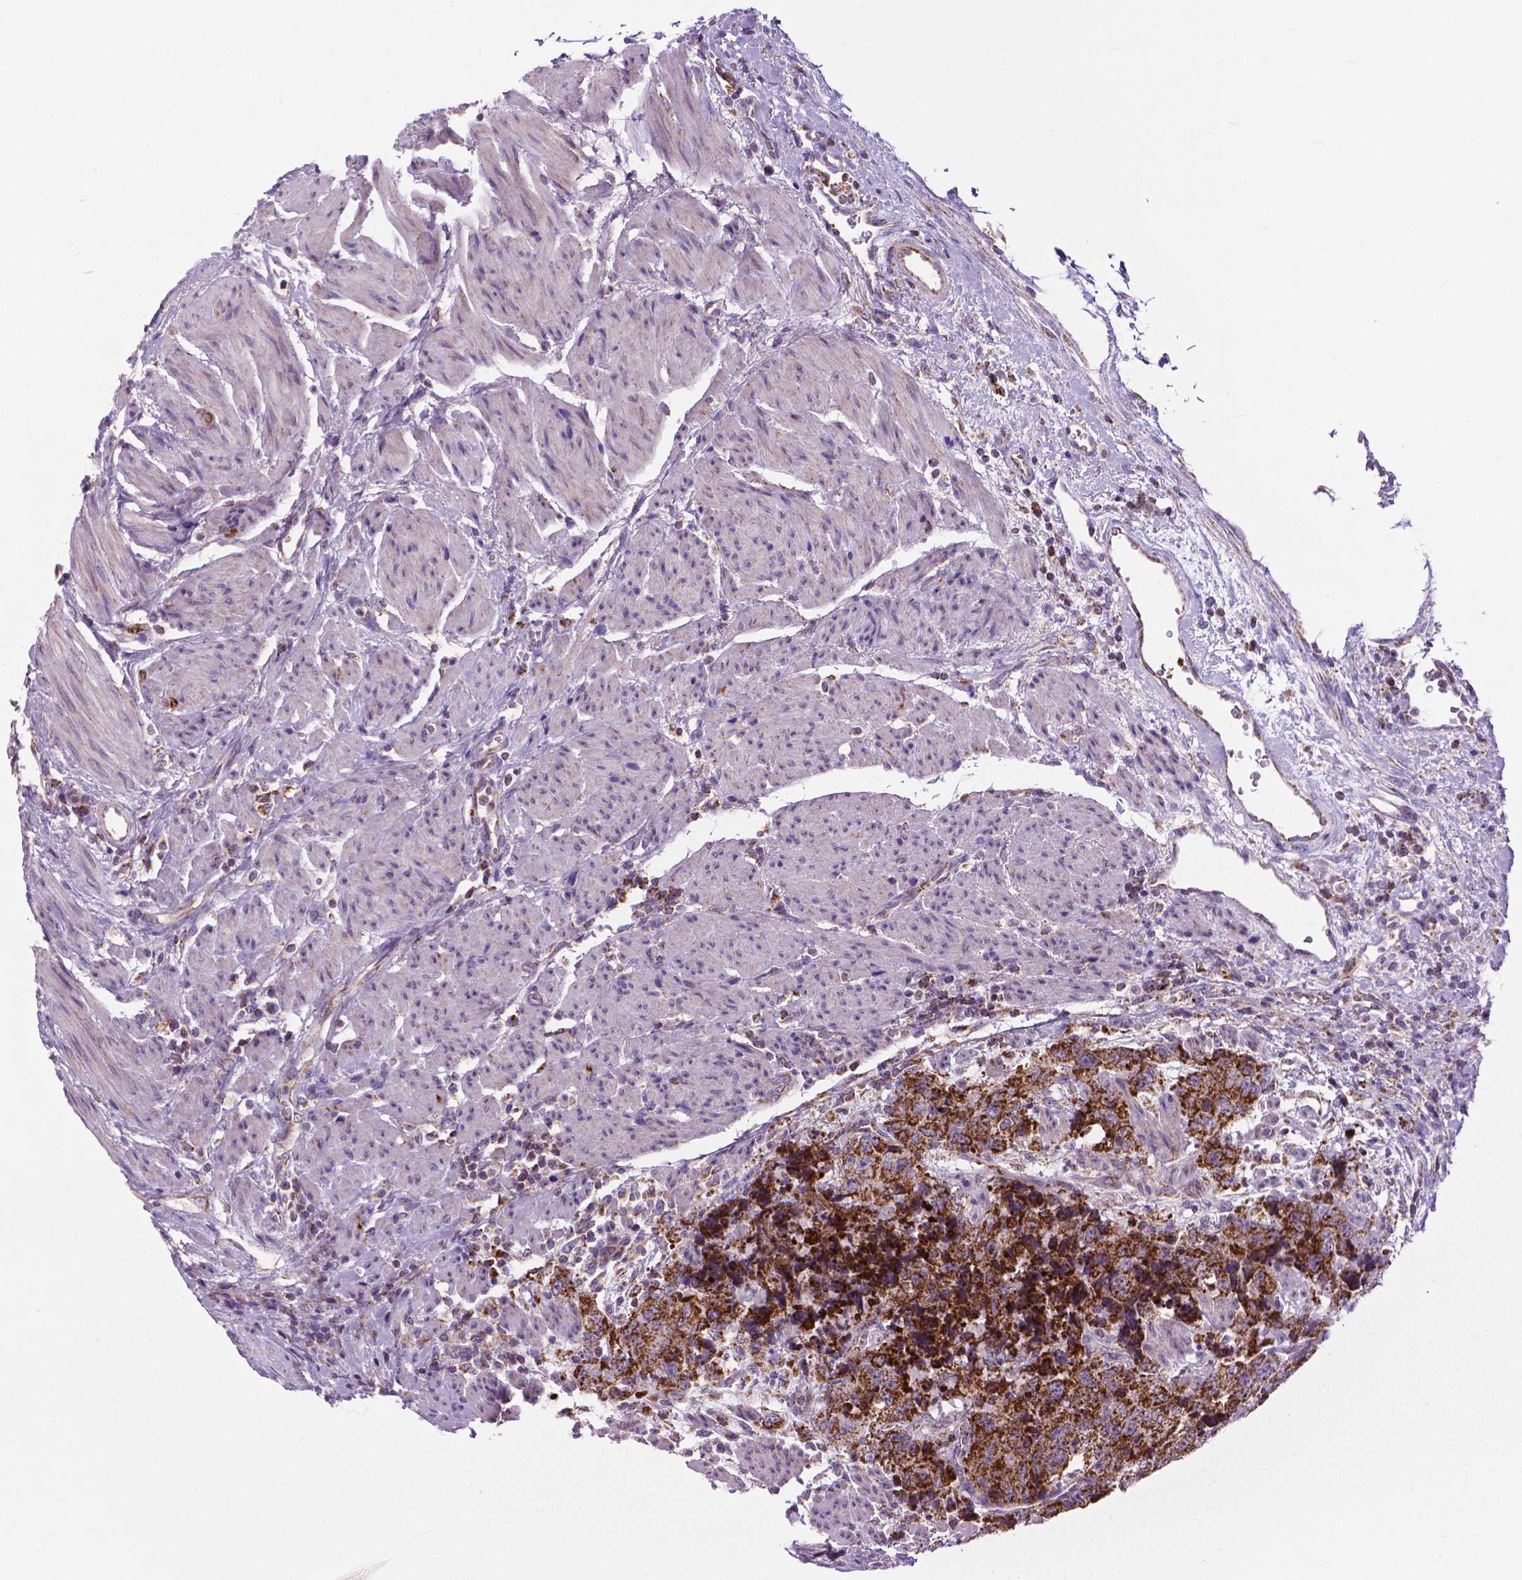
{"staining": {"intensity": "strong", "quantity": ">75%", "location": "cytoplasmic/membranous"}, "tissue": "urothelial cancer", "cell_type": "Tumor cells", "image_type": "cancer", "snomed": [{"axis": "morphology", "description": "Urothelial carcinoma, High grade"}, {"axis": "topography", "description": "Urinary bladder"}], "caption": "IHC (DAB) staining of human urothelial cancer demonstrates strong cytoplasmic/membranous protein positivity in about >75% of tumor cells.", "gene": "VDAC1", "patient": {"sex": "female", "age": 78}}